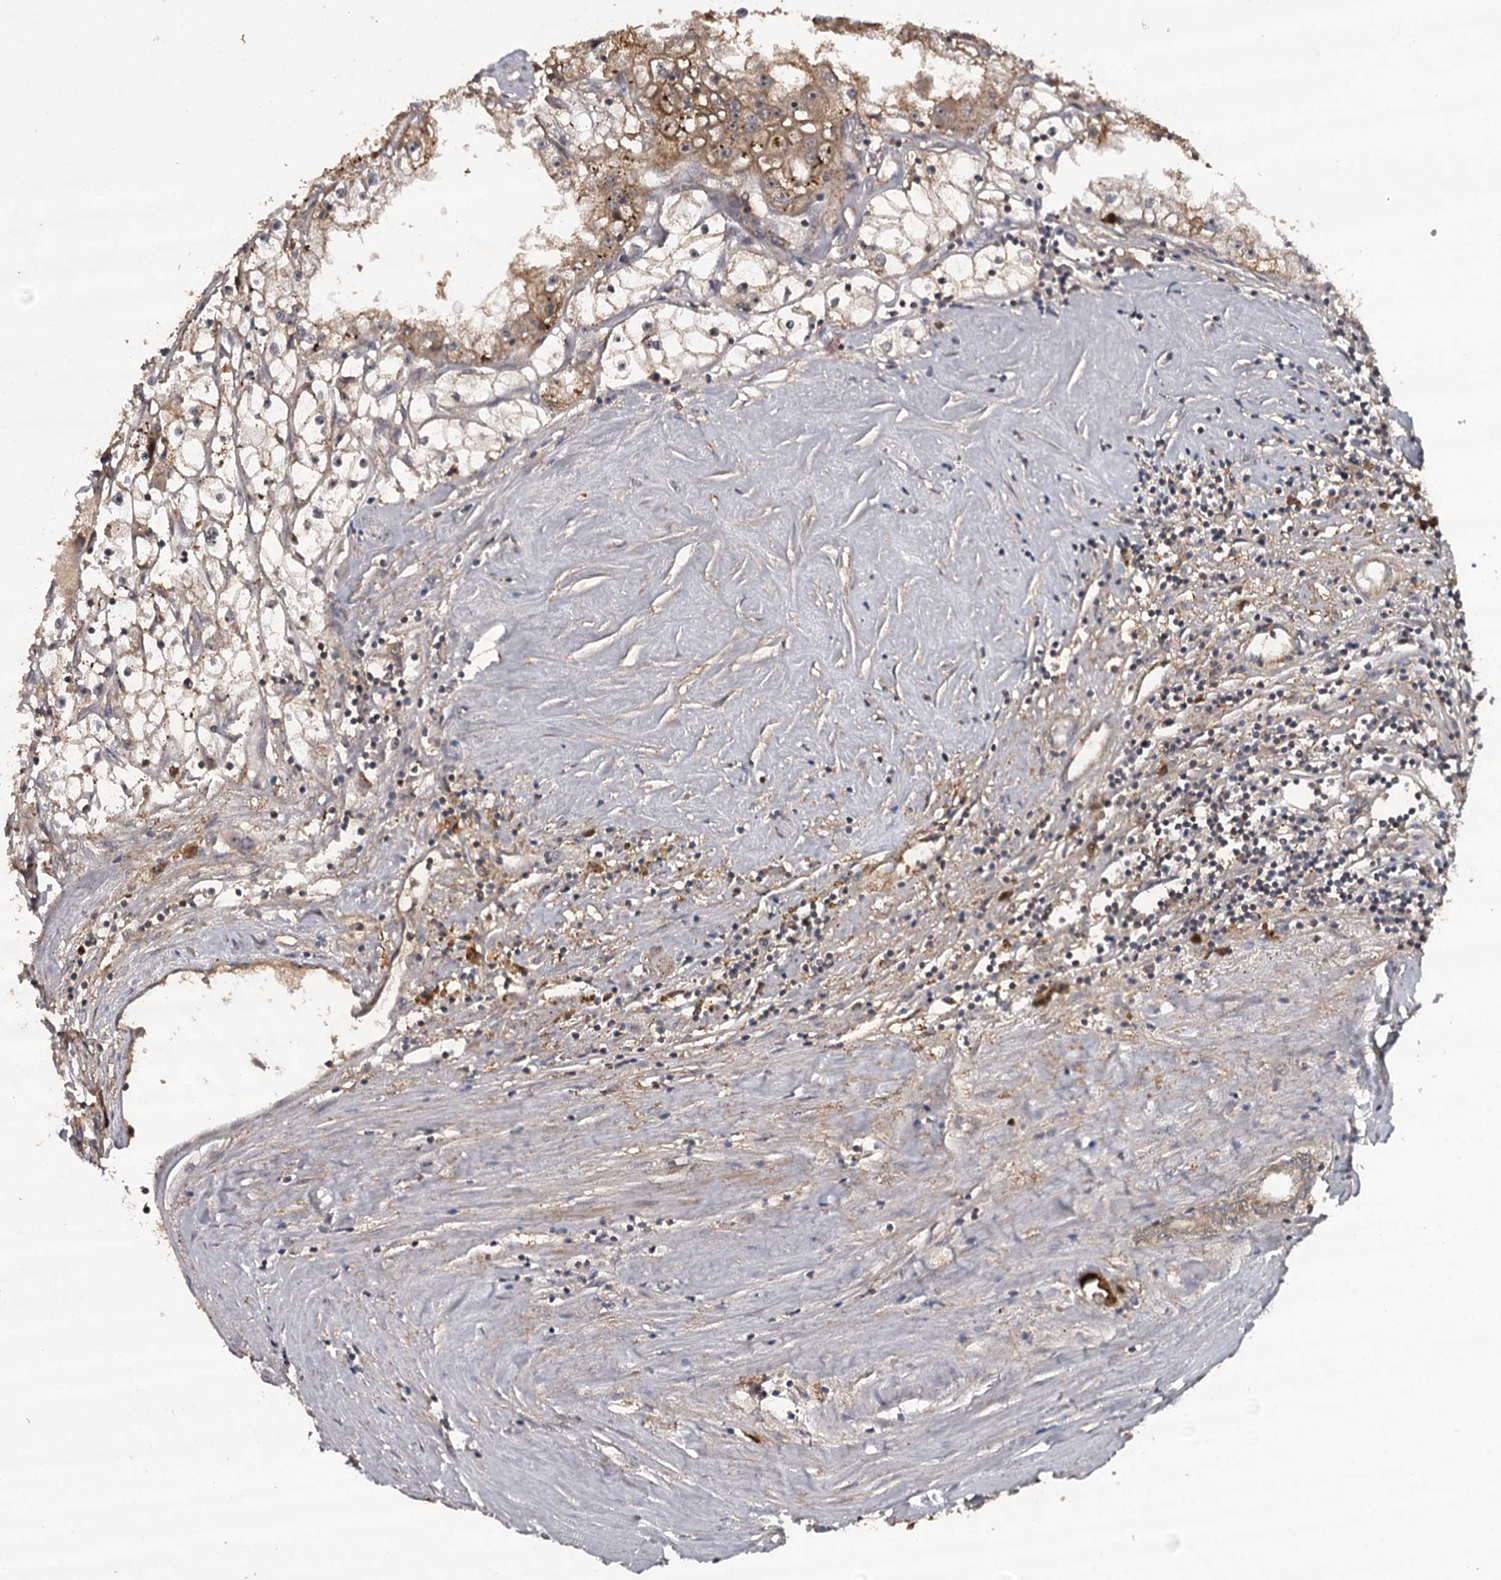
{"staining": {"intensity": "weak", "quantity": "25%-75%", "location": "cytoplasmic/membranous"}, "tissue": "renal cancer", "cell_type": "Tumor cells", "image_type": "cancer", "snomed": [{"axis": "morphology", "description": "Adenocarcinoma, NOS"}, {"axis": "topography", "description": "Kidney"}], "caption": "Immunohistochemical staining of human renal cancer reveals low levels of weak cytoplasmic/membranous staining in about 25%-75% of tumor cells.", "gene": "TTC12", "patient": {"sex": "male", "age": 56}}